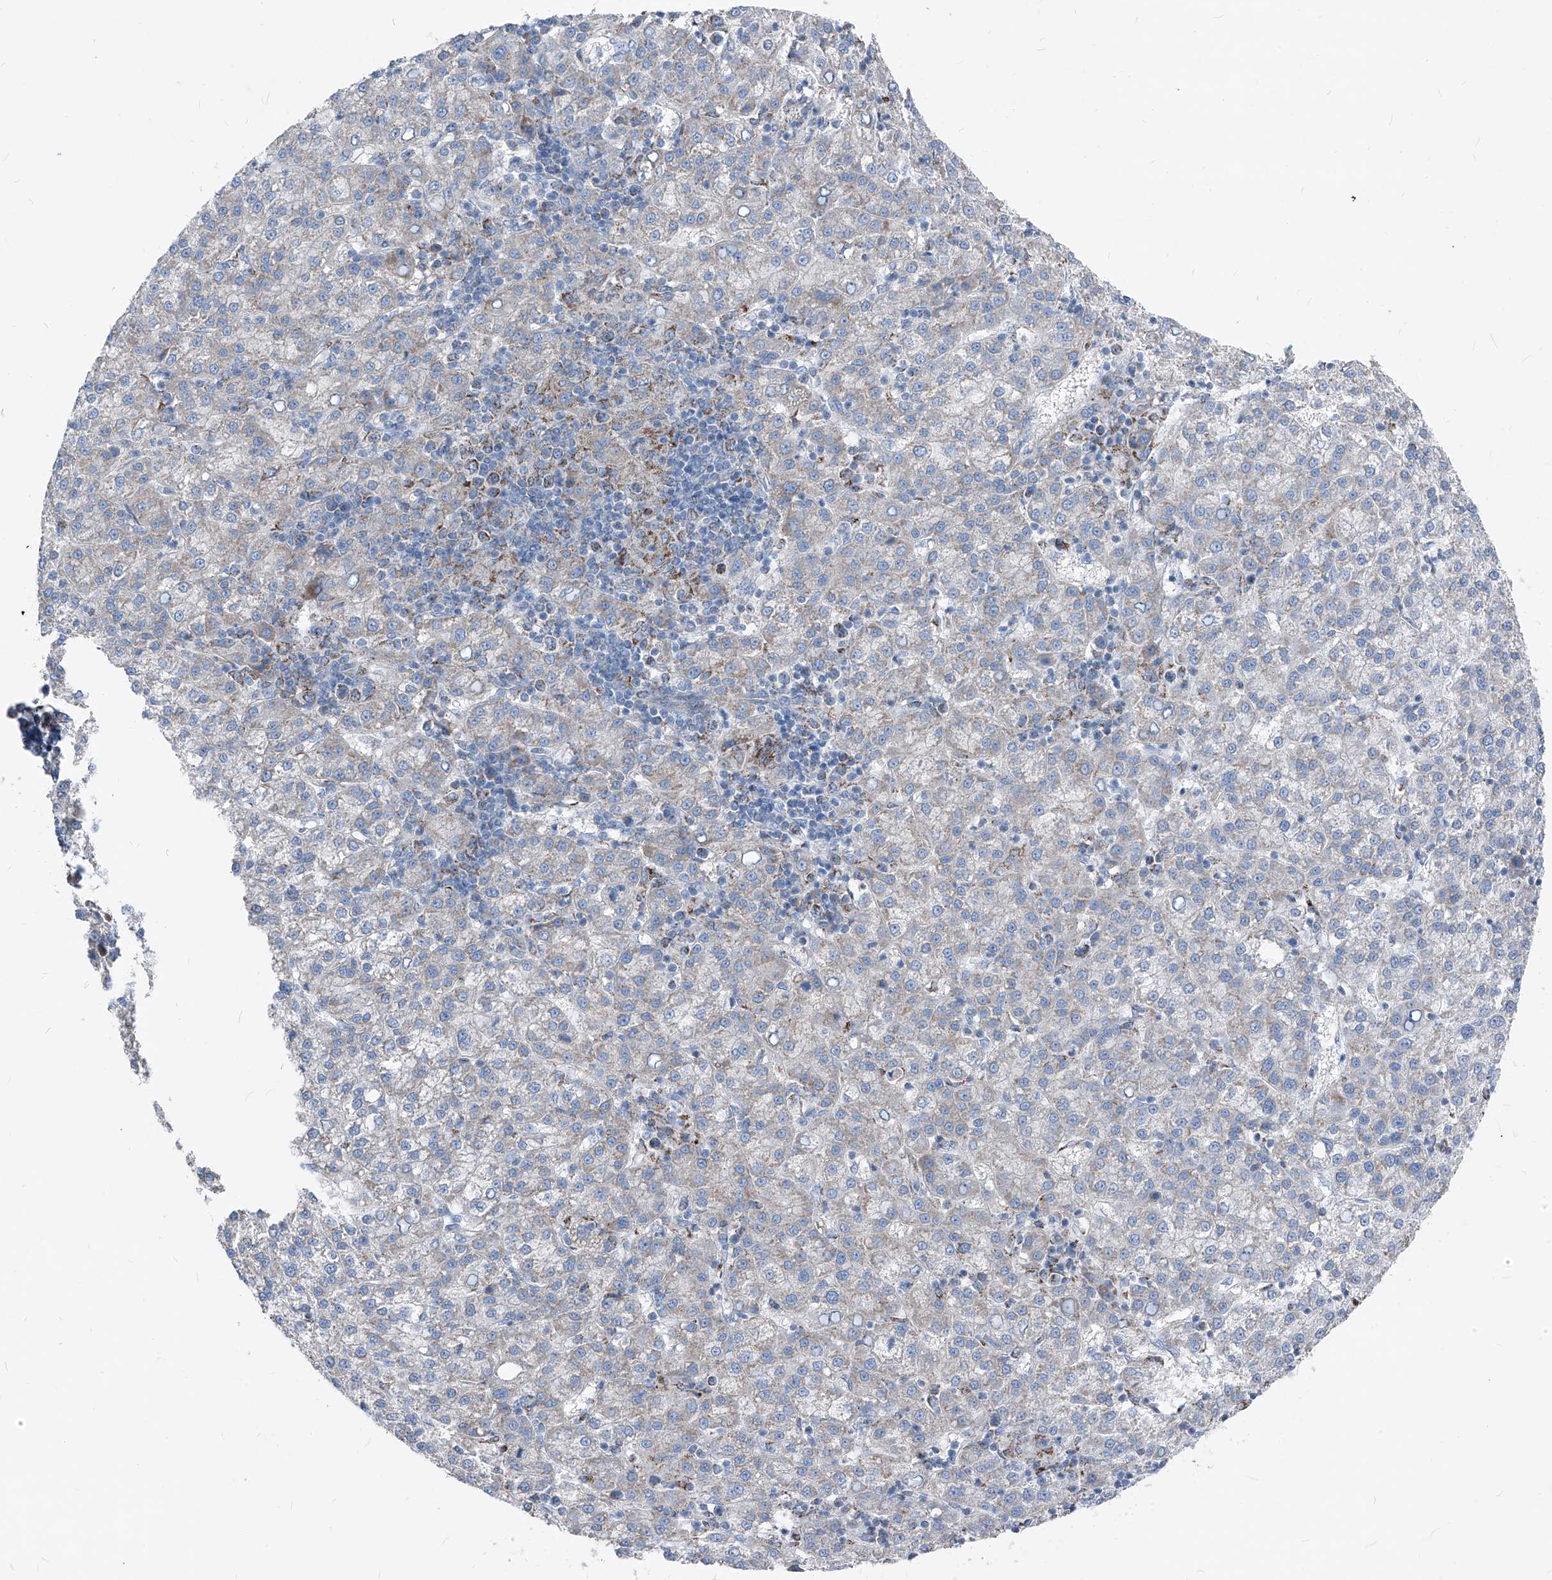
{"staining": {"intensity": "negative", "quantity": "none", "location": "none"}, "tissue": "liver cancer", "cell_type": "Tumor cells", "image_type": "cancer", "snomed": [{"axis": "morphology", "description": "Carcinoma, Hepatocellular, NOS"}, {"axis": "topography", "description": "Liver"}], "caption": "There is no significant staining in tumor cells of liver hepatocellular carcinoma.", "gene": "AGPS", "patient": {"sex": "female", "age": 58}}